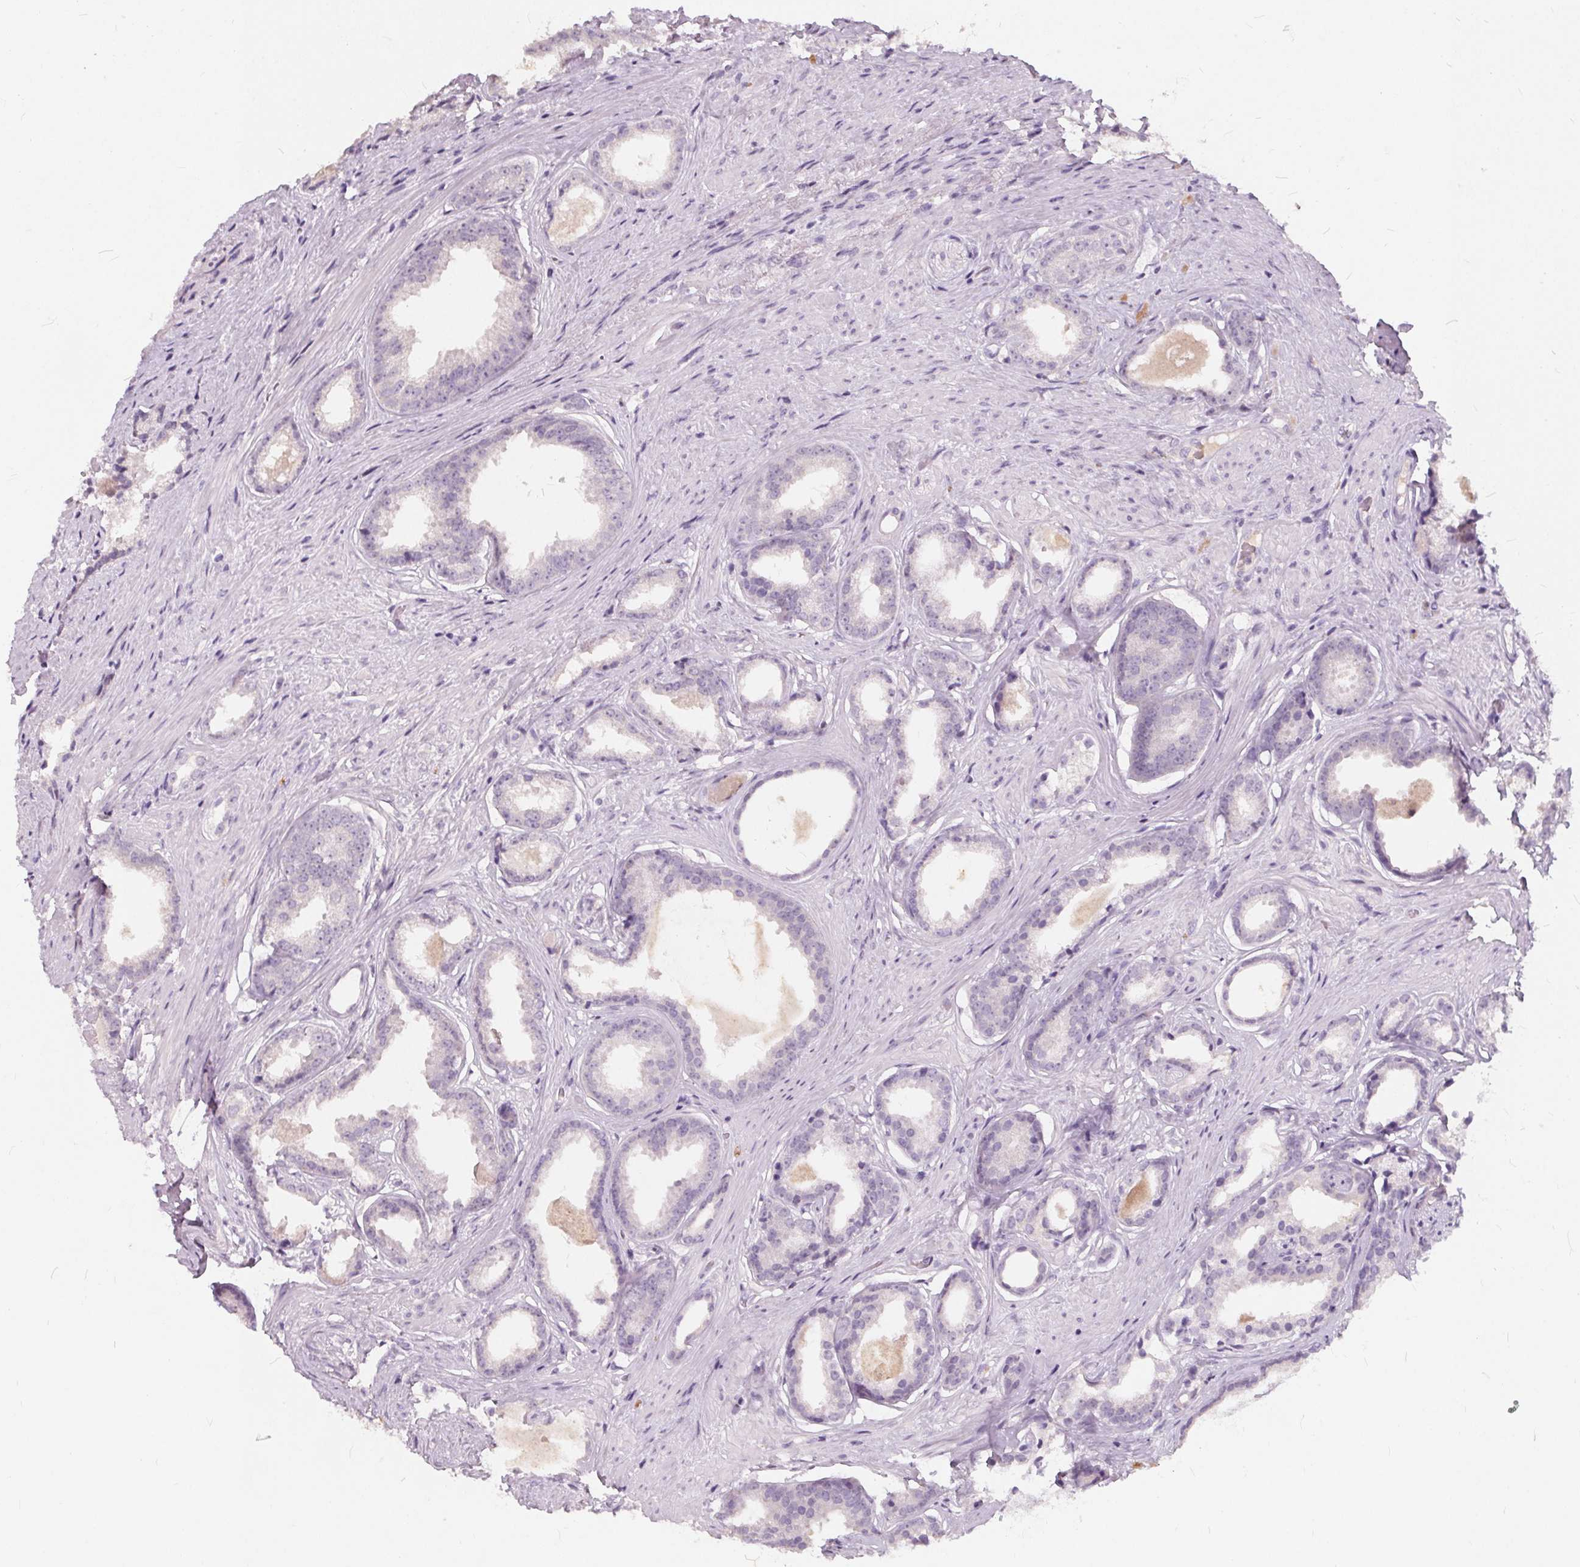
{"staining": {"intensity": "negative", "quantity": "none", "location": "none"}, "tissue": "prostate cancer", "cell_type": "Tumor cells", "image_type": "cancer", "snomed": [{"axis": "morphology", "description": "Adenocarcinoma, Low grade"}, {"axis": "topography", "description": "Prostate"}], "caption": "IHC of human adenocarcinoma (low-grade) (prostate) shows no expression in tumor cells. The staining was performed using DAB (3,3'-diaminobenzidine) to visualize the protein expression in brown, while the nuclei were stained in blue with hematoxylin (Magnification: 20x).", "gene": "PLA2G2E", "patient": {"sex": "male", "age": 65}}